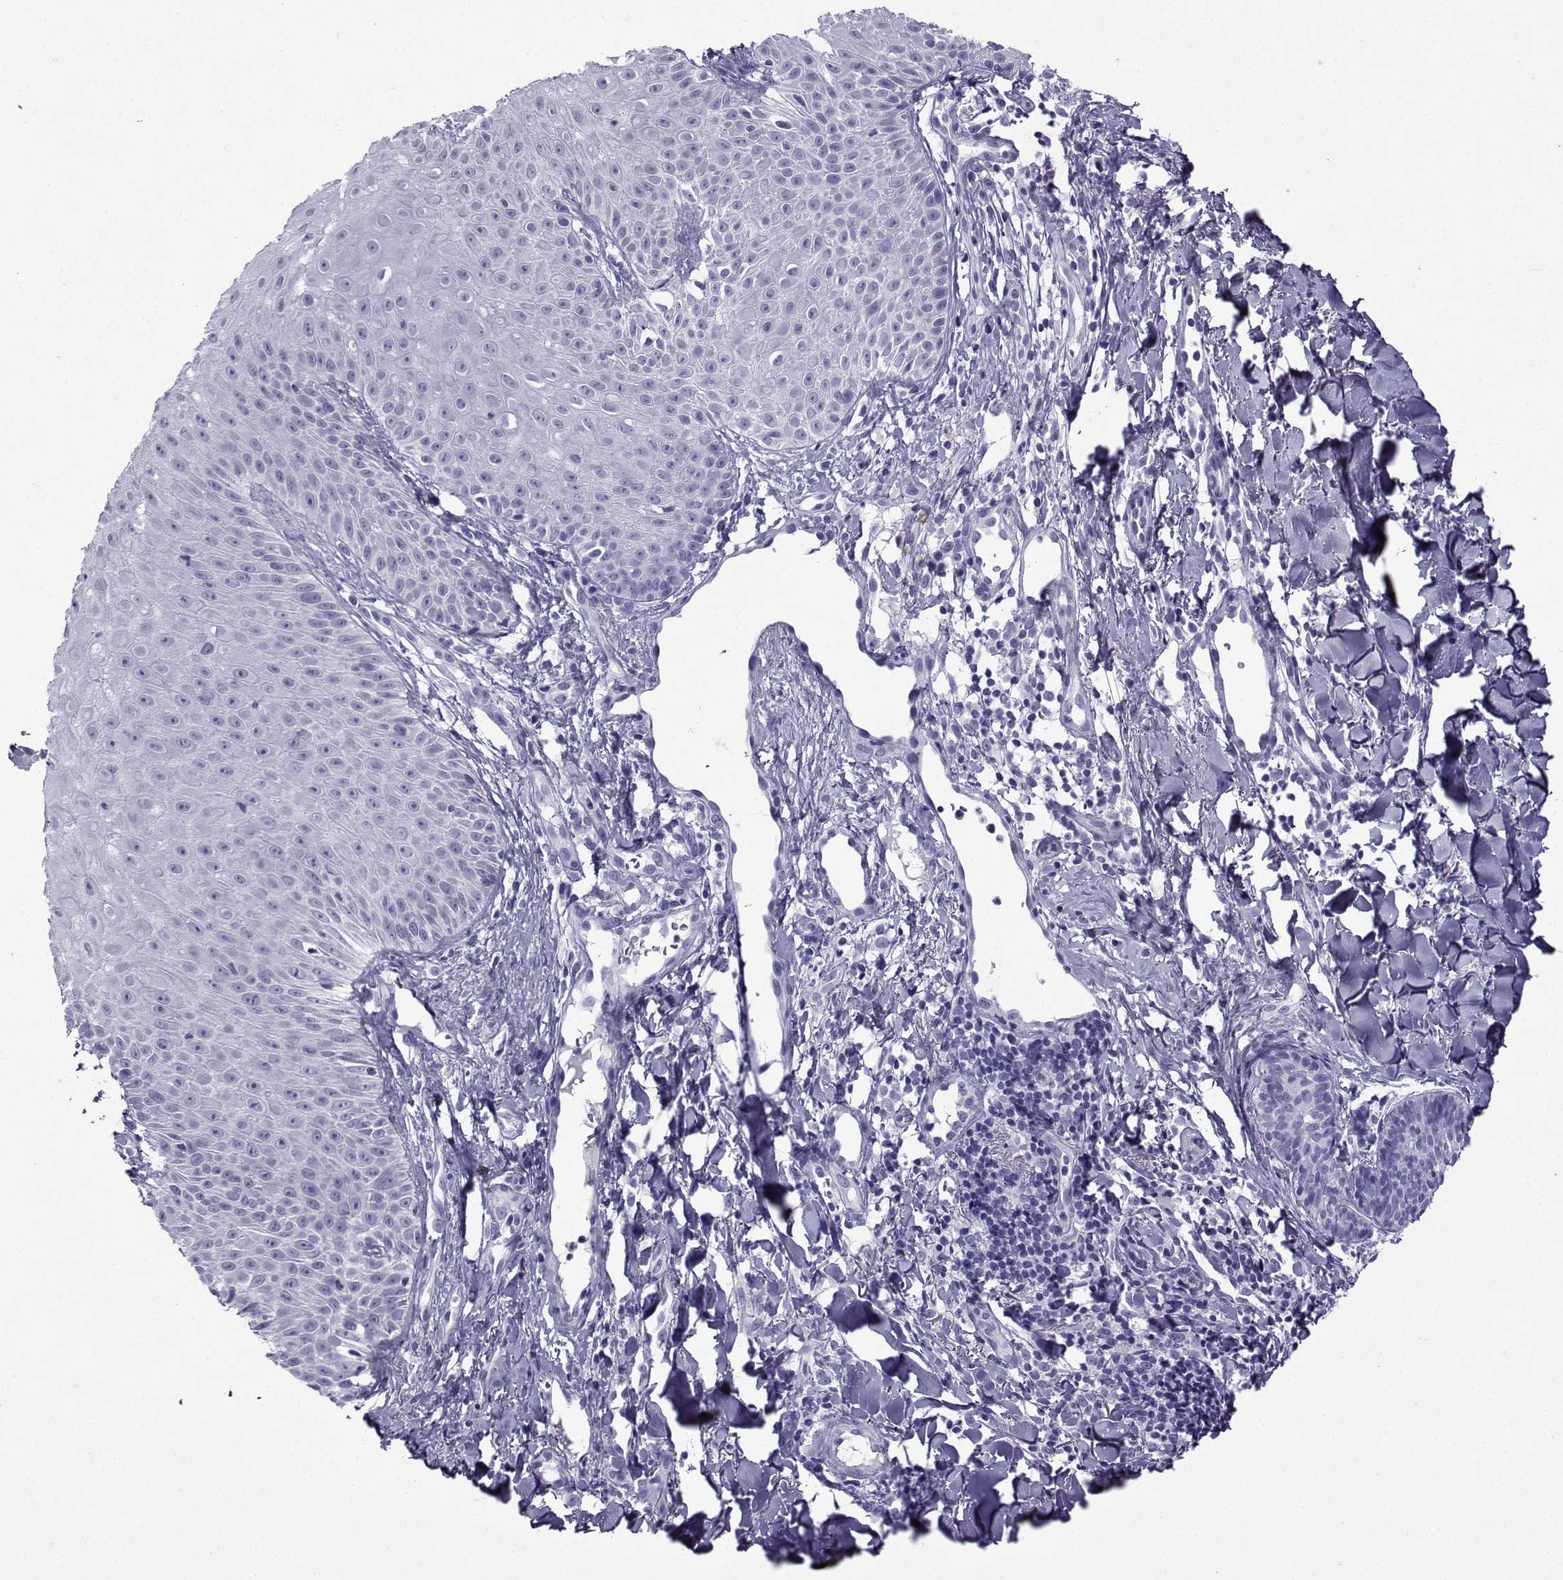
{"staining": {"intensity": "negative", "quantity": "none", "location": "none"}, "tissue": "melanoma", "cell_type": "Tumor cells", "image_type": "cancer", "snomed": [{"axis": "morphology", "description": "Malignant melanoma, NOS"}, {"axis": "topography", "description": "Skin"}], "caption": "IHC micrograph of malignant melanoma stained for a protein (brown), which displays no staining in tumor cells. Brightfield microscopy of immunohistochemistry stained with DAB (3,3'-diaminobenzidine) (brown) and hematoxylin (blue), captured at high magnification.", "gene": "CRYBB1", "patient": {"sex": "male", "age": 67}}